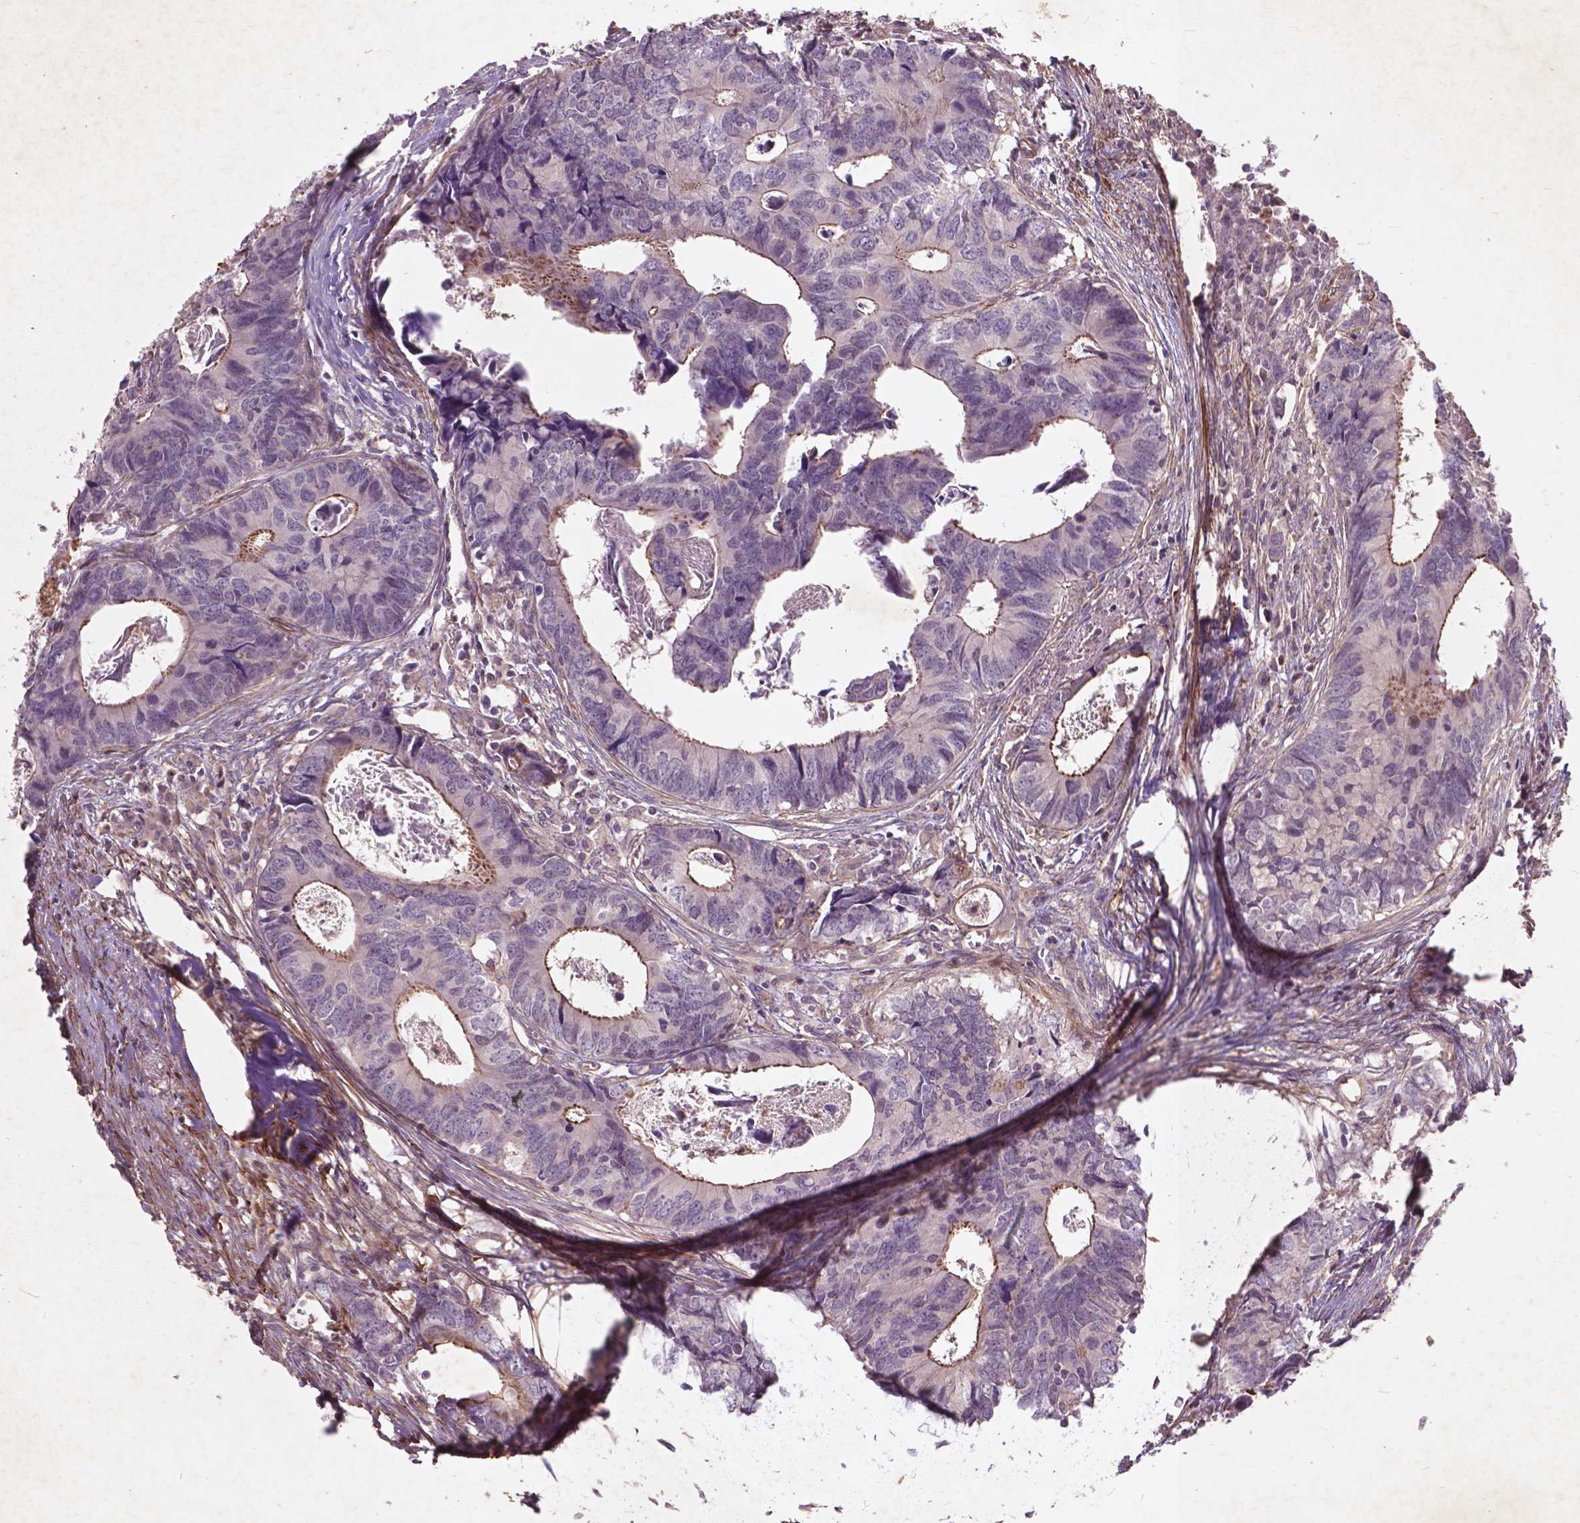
{"staining": {"intensity": "moderate", "quantity": "25%-75%", "location": "cytoplasmic/membranous"}, "tissue": "colorectal cancer", "cell_type": "Tumor cells", "image_type": "cancer", "snomed": [{"axis": "morphology", "description": "Adenocarcinoma, NOS"}, {"axis": "topography", "description": "Colon"}], "caption": "Immunohistochemistry histopathology image of neoplastic tissue: human adenocarcinoma (colorectal) stained using immunohistochemistry reveals medium levels of moderate protein expression localized specifically in the cytoplasmic/membranous of tumor cells, appearing as a cytoplasmic/membranous brown color.", "gene": "RFPL4B", "patient": {"sex": "female", "age": 82}}